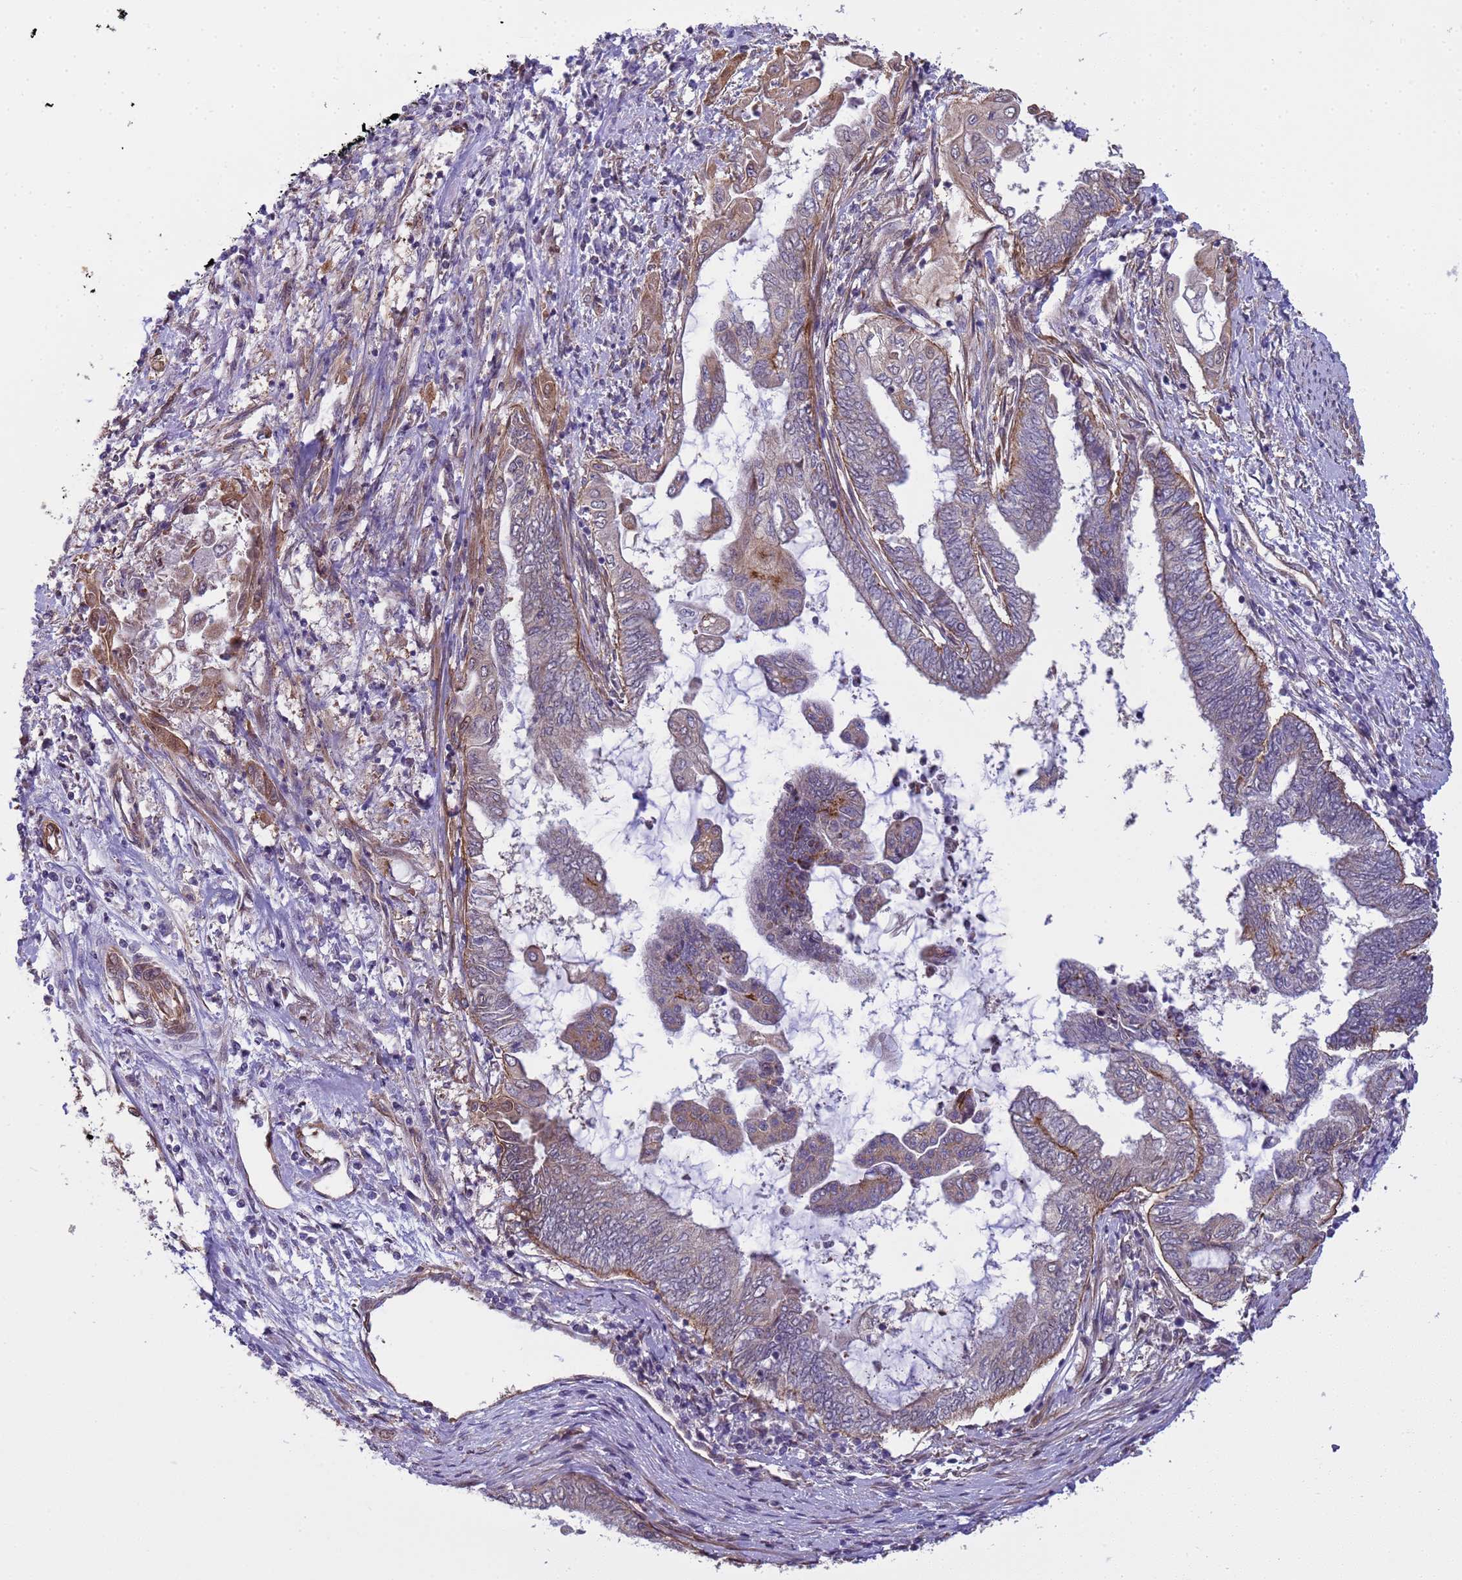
{"staining": {"intensity": "weak", "quantity": "<25%", "location": "cytoplasmic/membranous"}, "tissue": "endometrial cancer", "cell_type": "Tumor cells", "image_type": "cancer", "snomed": [{"axis": "morphology", "description": "Adenocarcinoma, NOS"}, {"axis": "topography", "description": "Uterus"}, {"axis": "topography", "description": "Endometrium"}], "caption": "Micrograph shows no protein staining in tumor cells of endometrial cancer tissue. (Brightfield microscopy of DAB immunohistochemistry (IHC) at high magnification).", "gene": "ITGB4", "patient": {"sex": "female", "age": 70}}